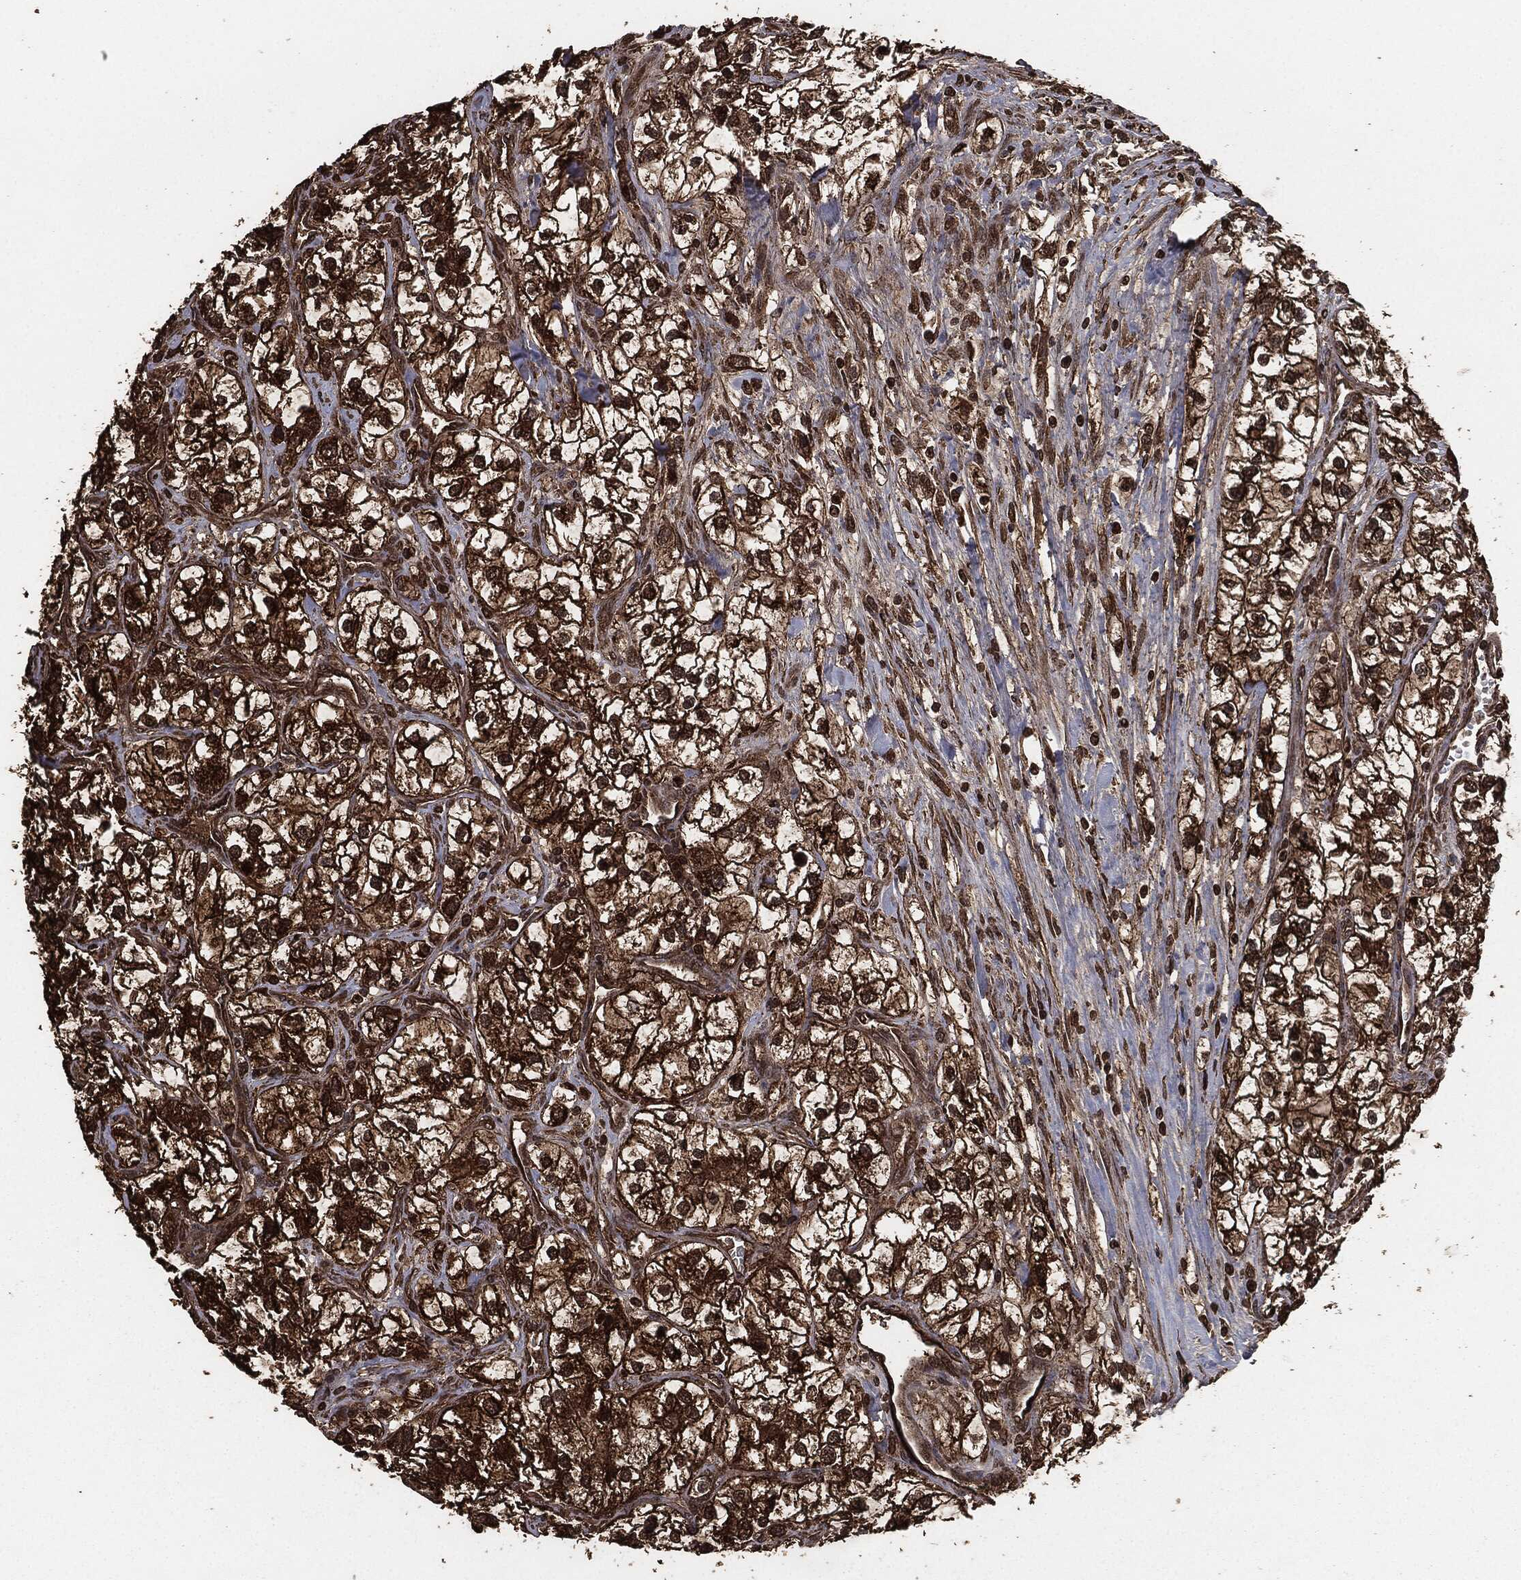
{"staining": {"intensity": "strong", "quantity": ">75%", "location": "cytoplasmic/membranous"}, "tissue": "renal cancer", "cell_type": "Tumor cells", "image_type": "cancer", "snomed": [{"axis": "morphology", "description": "Adenocarcinoma, NOS"}, {"axis": "topography", "description": "Kidney"}], "caption": "Tumor cells demonstrate high levels of strong cytoplasmic/membranous expression in about >75% of cells in adenocarcinoma (renal).", "gene": "EGFR", "patient": {"sex": "male", "age": 59}}